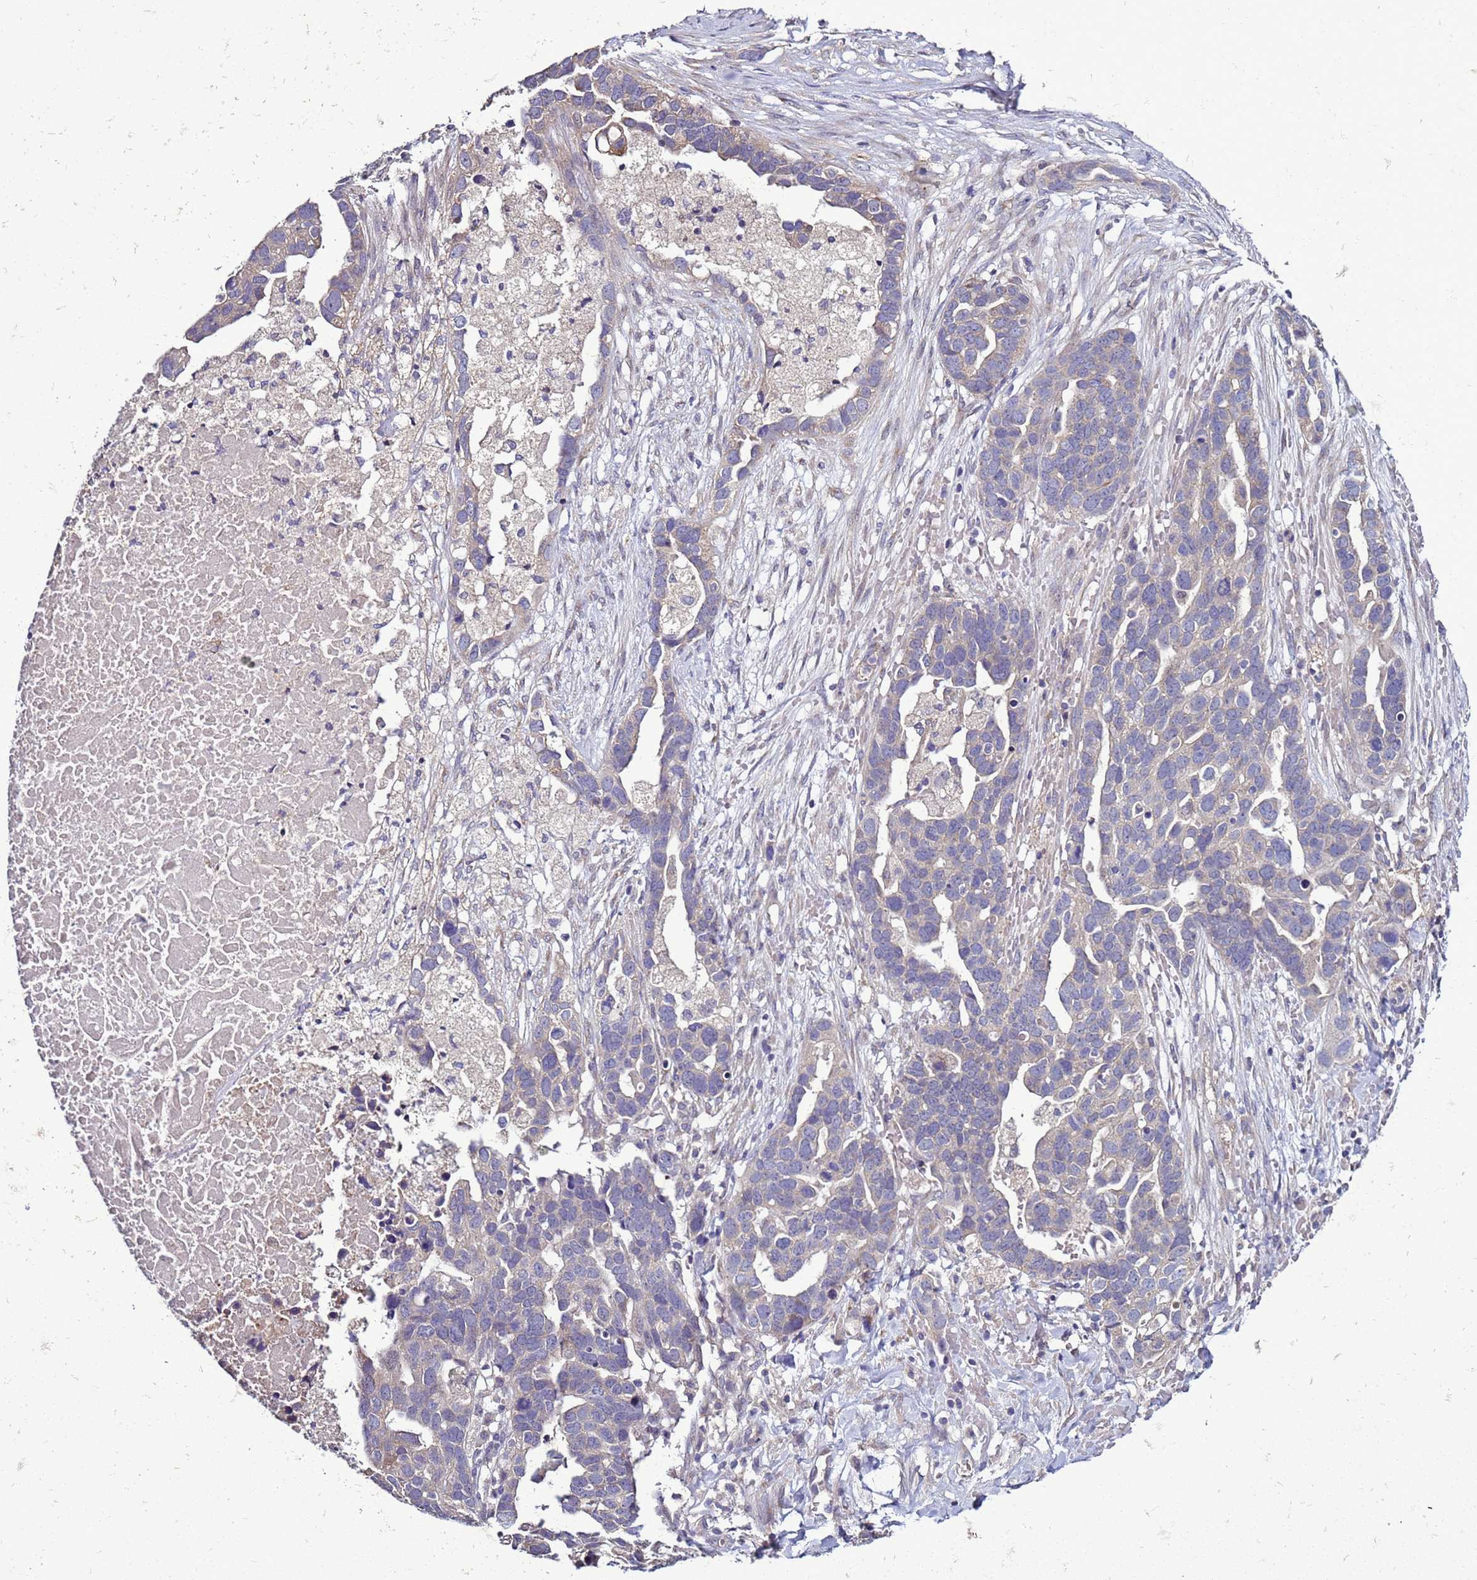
{"staining": {"intensity": "weak", "quantity": "<25%", "location": "cytoplasmic/membranous"}, "tissue": "ovarian cancer", "cell_type": "Tumor cells", "image_type": "cancer", "snomed": [{"axis": "morphology", "description": "Cystadenocarcinoma, serous, NOS"}, {"axis": "topography", "description": "Ovary"}], "caption": "There is no significant expression in tumor cells of ovarian serous cystadenocarcinoma.", "gene": "RABL2B", "patient": {"sex": "female", "age": 54}}